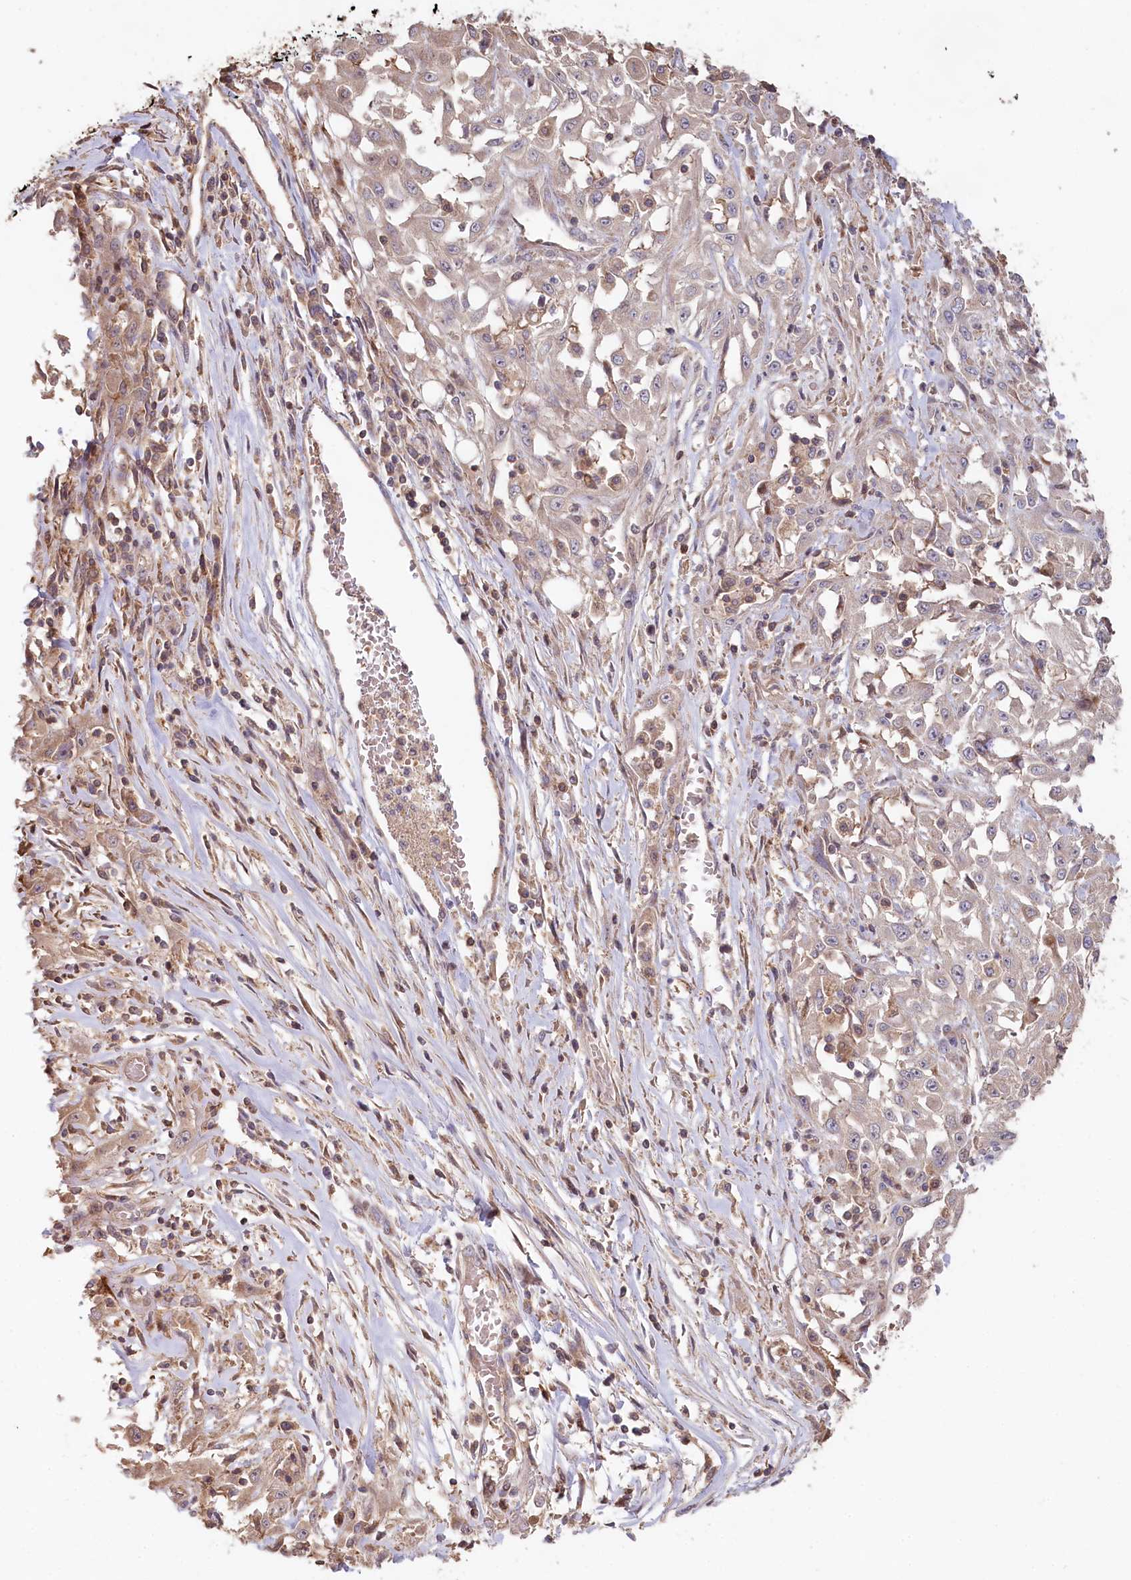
{"staining": {"intensity": "weak", "quantity": "<25%", "location": "cytoplasmic/membranous"}, "tissue": "skin cancer", "cell_type": "Tumor cells", "image_type": "cancer", "snomed": [{"axis": "morphology", "description": "Squamous cell carcinoma, NOS"}, {"axis": "morphology", "description": "Squamous cell carcinoma, metastatic, NOS"}, {"axis": "topography", "description": "Skin"}, {"axis": "topography", "description": "Lymph node"}], "caption": "Metastatic squamous cell carcinoma (skin) was stained to show a protein in brown. There is no significant staining in tumor cells.", "gene": "HAL", "patient": {"sex": "male", "age": 75}}